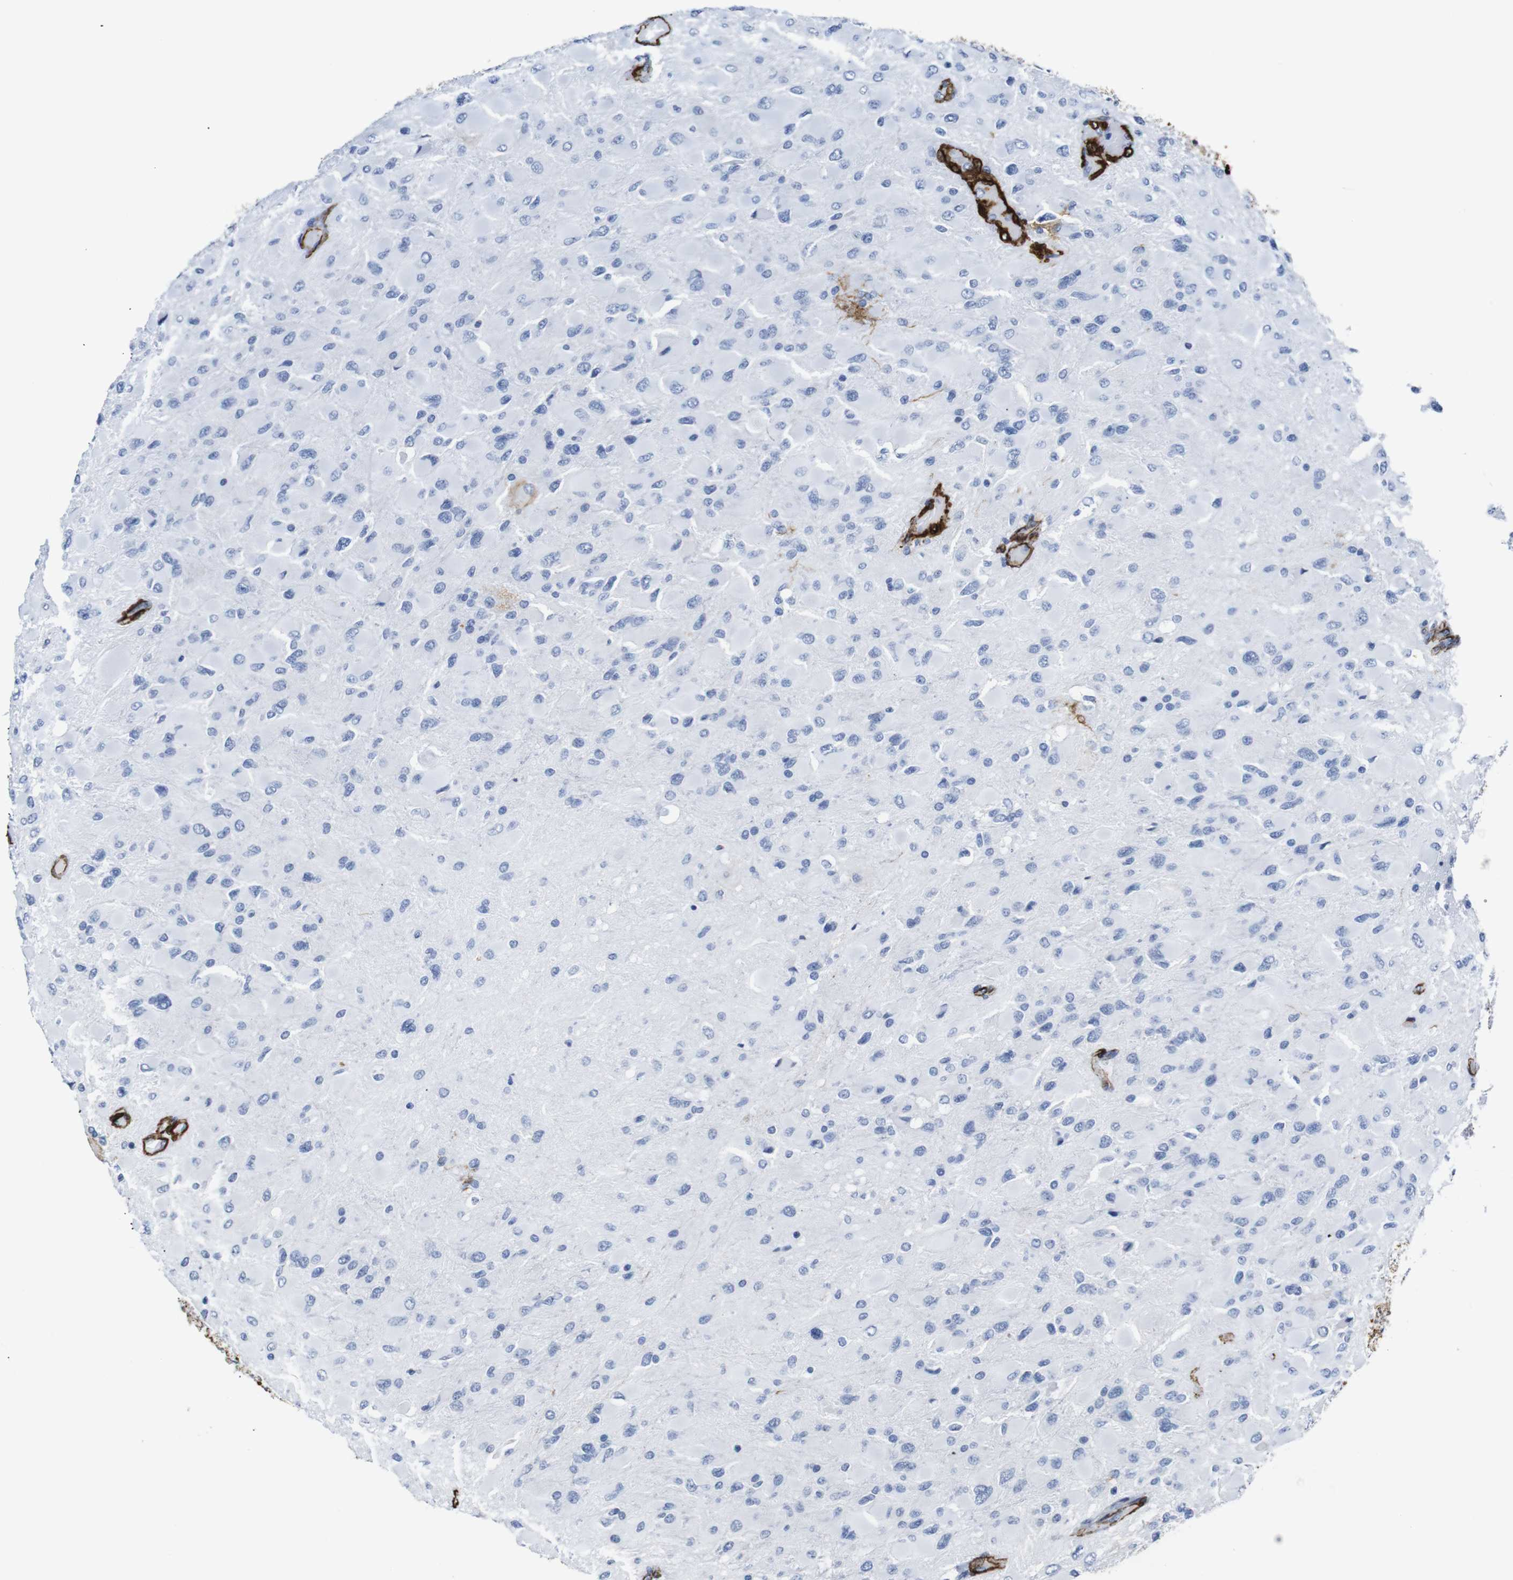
{"staining": {"intensity": "negative", "quantity": "none", "location": "none"}, "tissue": "glioma", "cell_type": "Tumor cells", "image_type": "cancer", "snomed": [{"axis": "morphology", "description": "Glioma, malignant, High grade"}, {"axis": "topography", "description": "Cerebral cortex"}], "caption": "Histopathology image shows no protein expression in tumor cells of glioma tissue.", "gene": "ACTA2", "patient": {"sex": "female", "age": 36}}